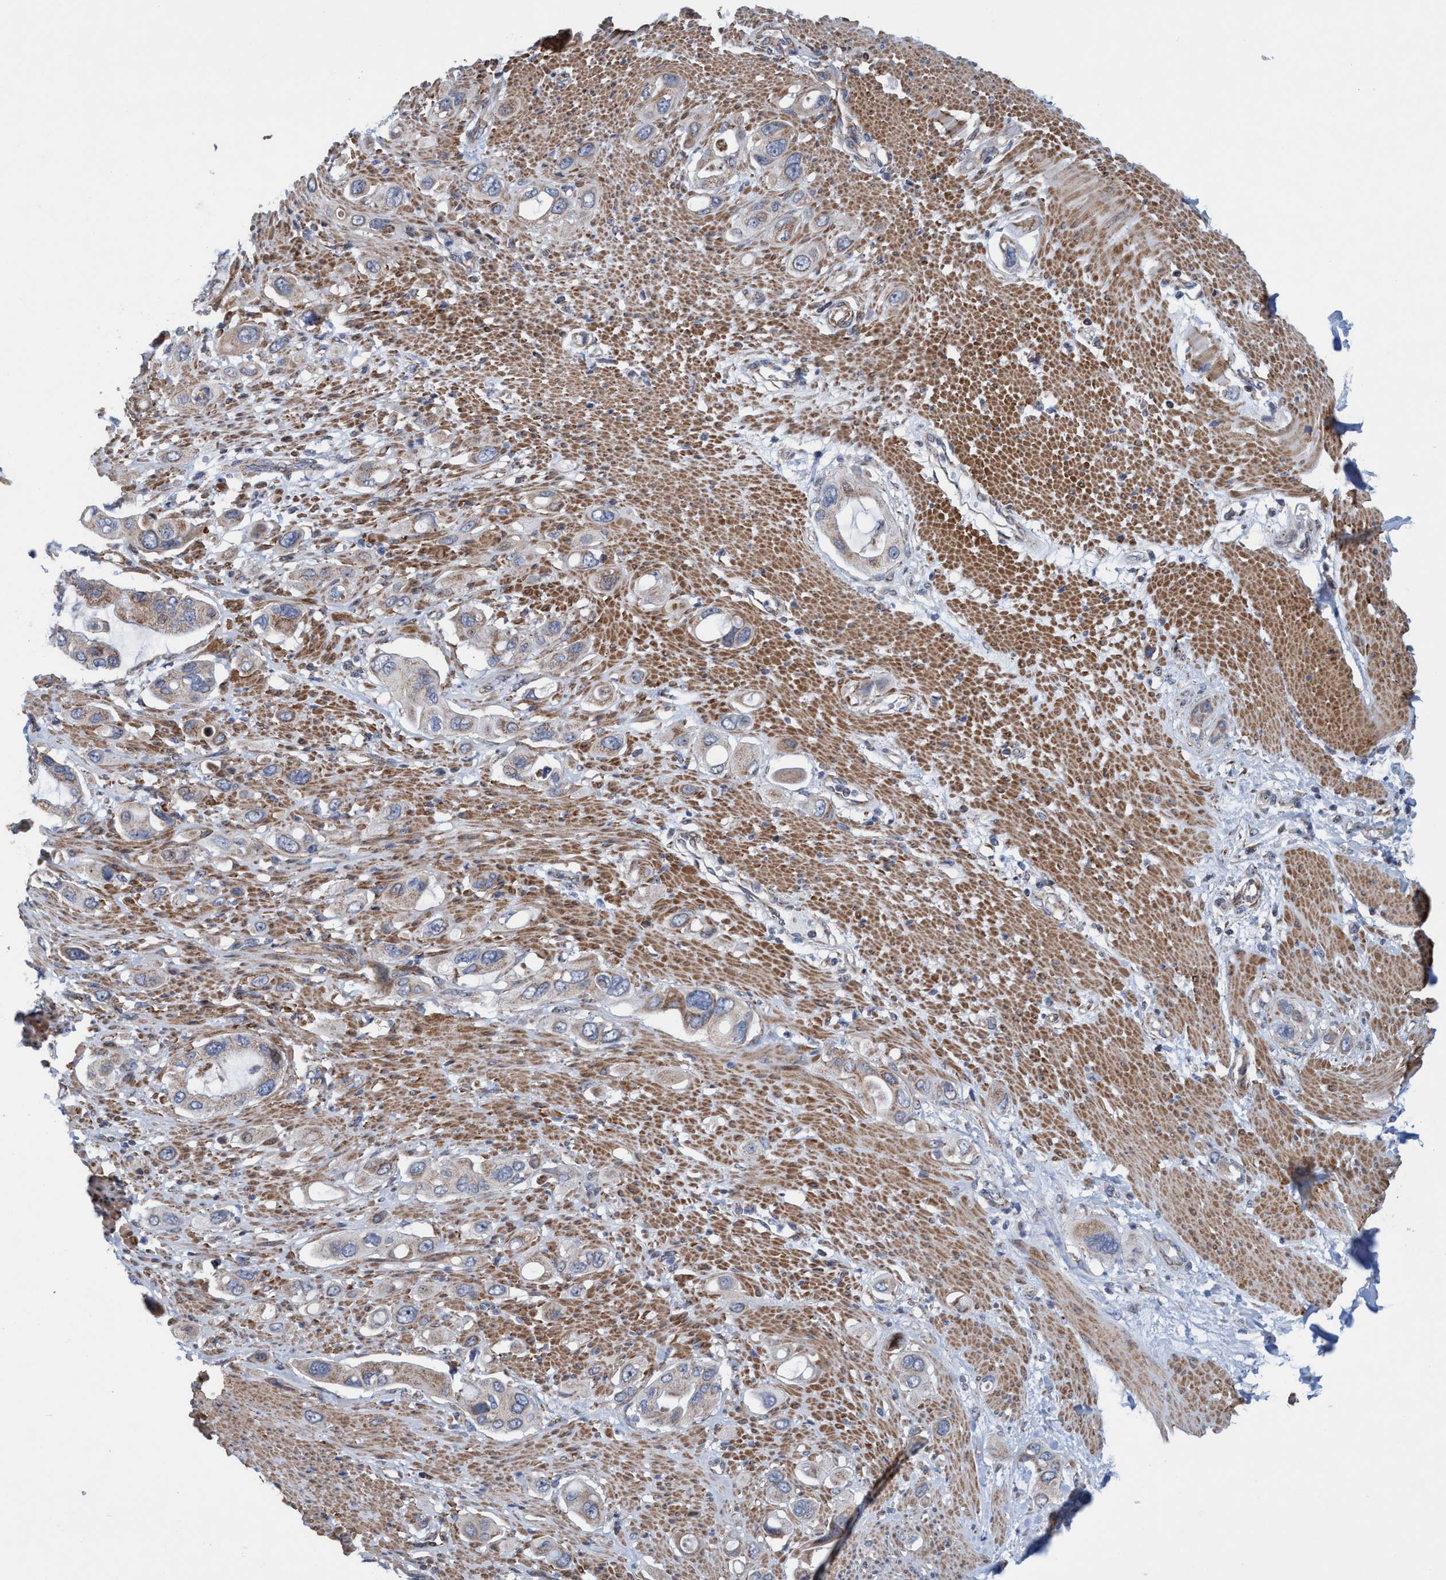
{"staining": {"intensity": "weak", "quantity": "<25%", "location": "cytoplasmic/membranous"}, "tissue": "pancreatic cancer", "cell_type": "Tumor cells", "image_type": "cancer", "snomed": [{"axis": "morphology", "description": "Adenocarcinoma, NOS"}, {"axis": "topography", "description": "Pancreas"}], "caption": "A histopathology image of human pancreatic cancer is negative for staining in tumor cells.", "gene": "POLR1F", "patient": {"sex": "female", "age": 56}}